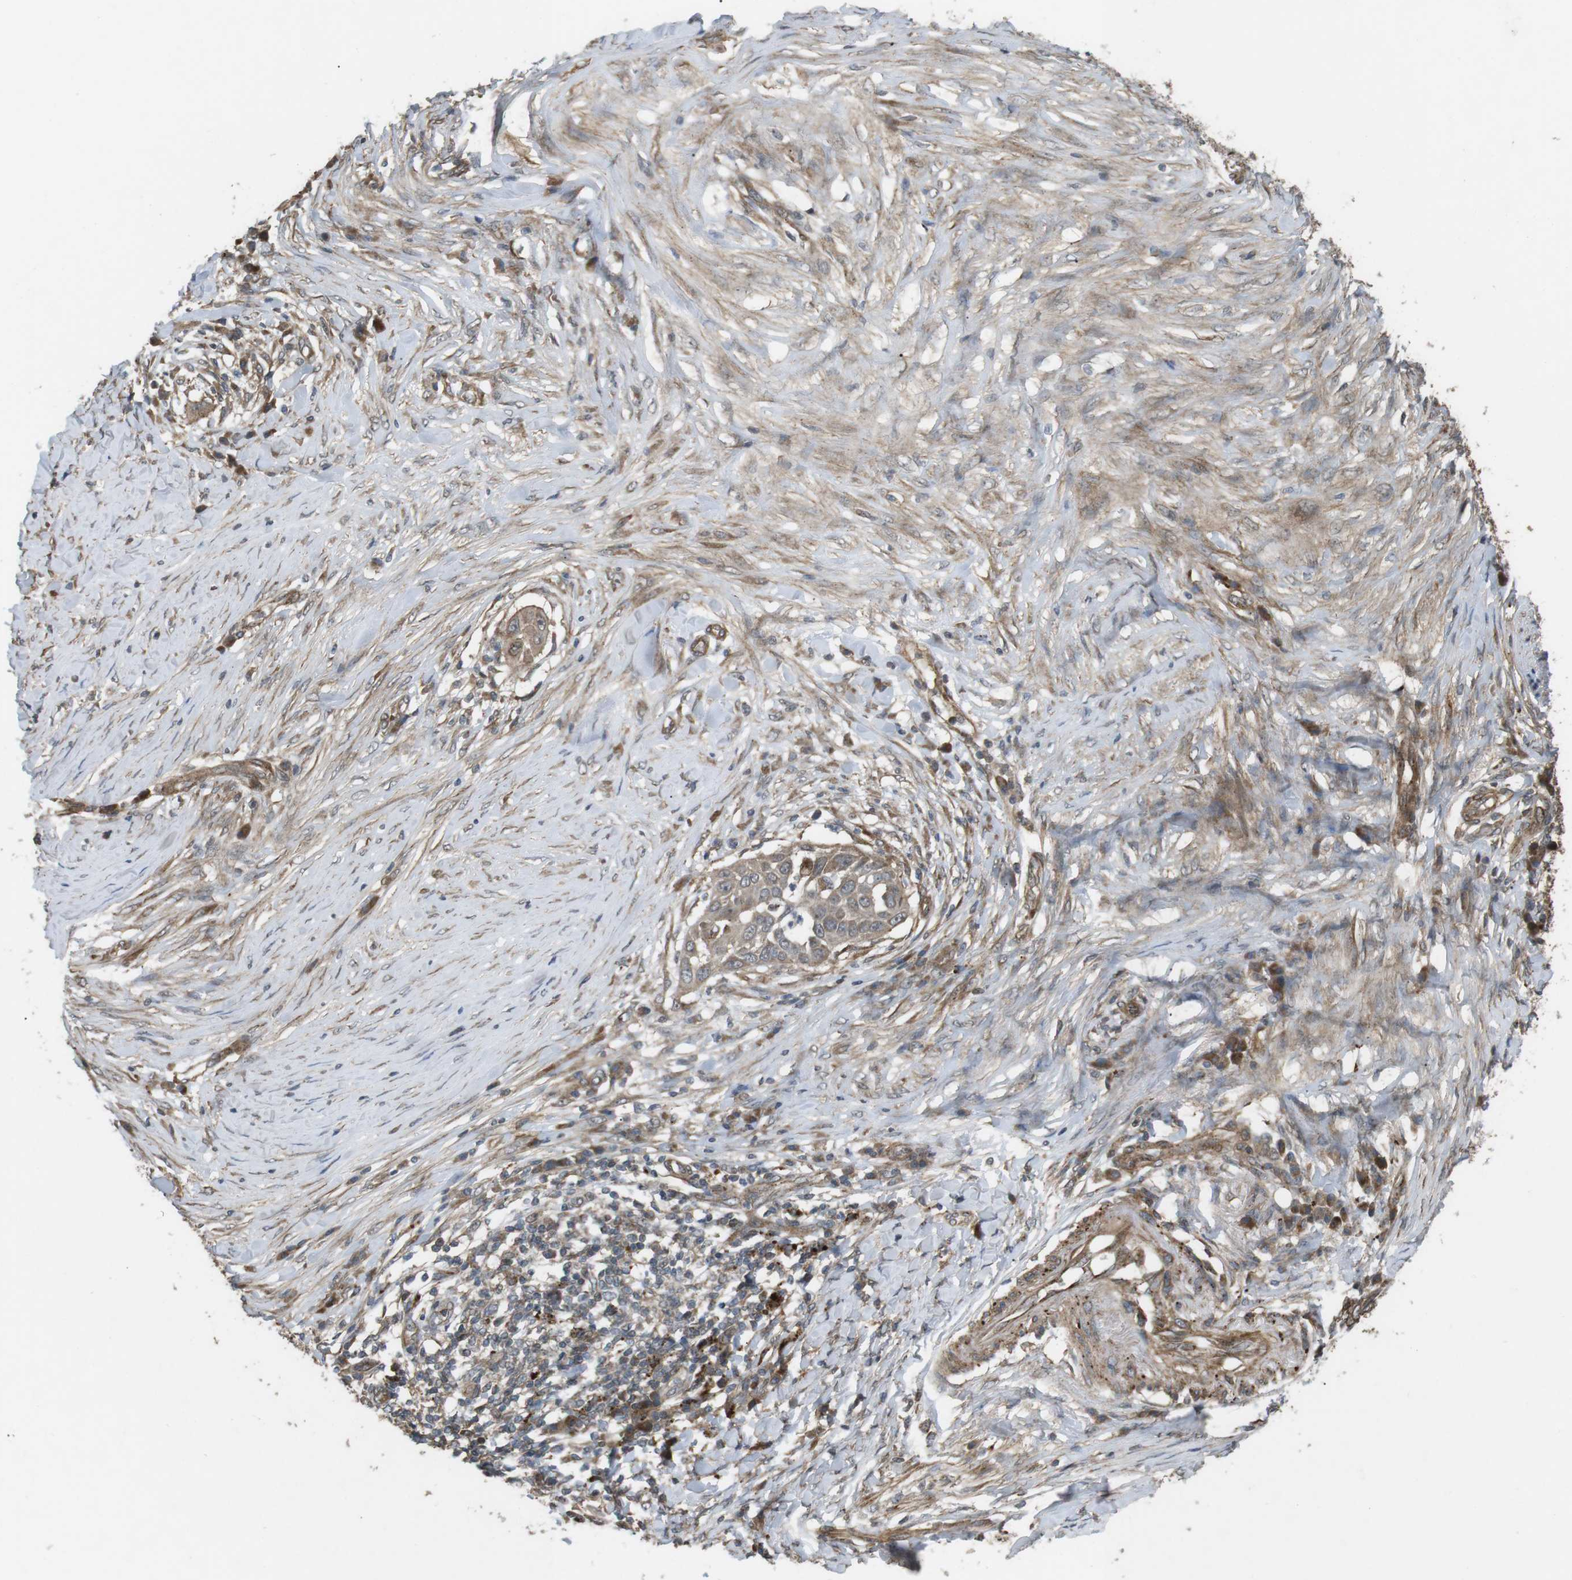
{"staining": {"intensity": "weak", "quantity": ">75%", "location": "cytoplasmic/membranous"}, "tissue": "skin cancer", "cell_type": "Tumor cells", "image_type": "cancer", "snomed": [{"axis": "morphology", "description": "Squamous cell carcinoma, NOS"}, {"axis": "topography", "description": "Skin"}], "caption": "The histopathology image reveals staining of squamous cell carcinoma (skin), revealing weak cytoplasmic/membranous protein expression (brown color) within tumor cells.", "gene": "KANK2", "patient": {"sex": "female", "age": 44}}